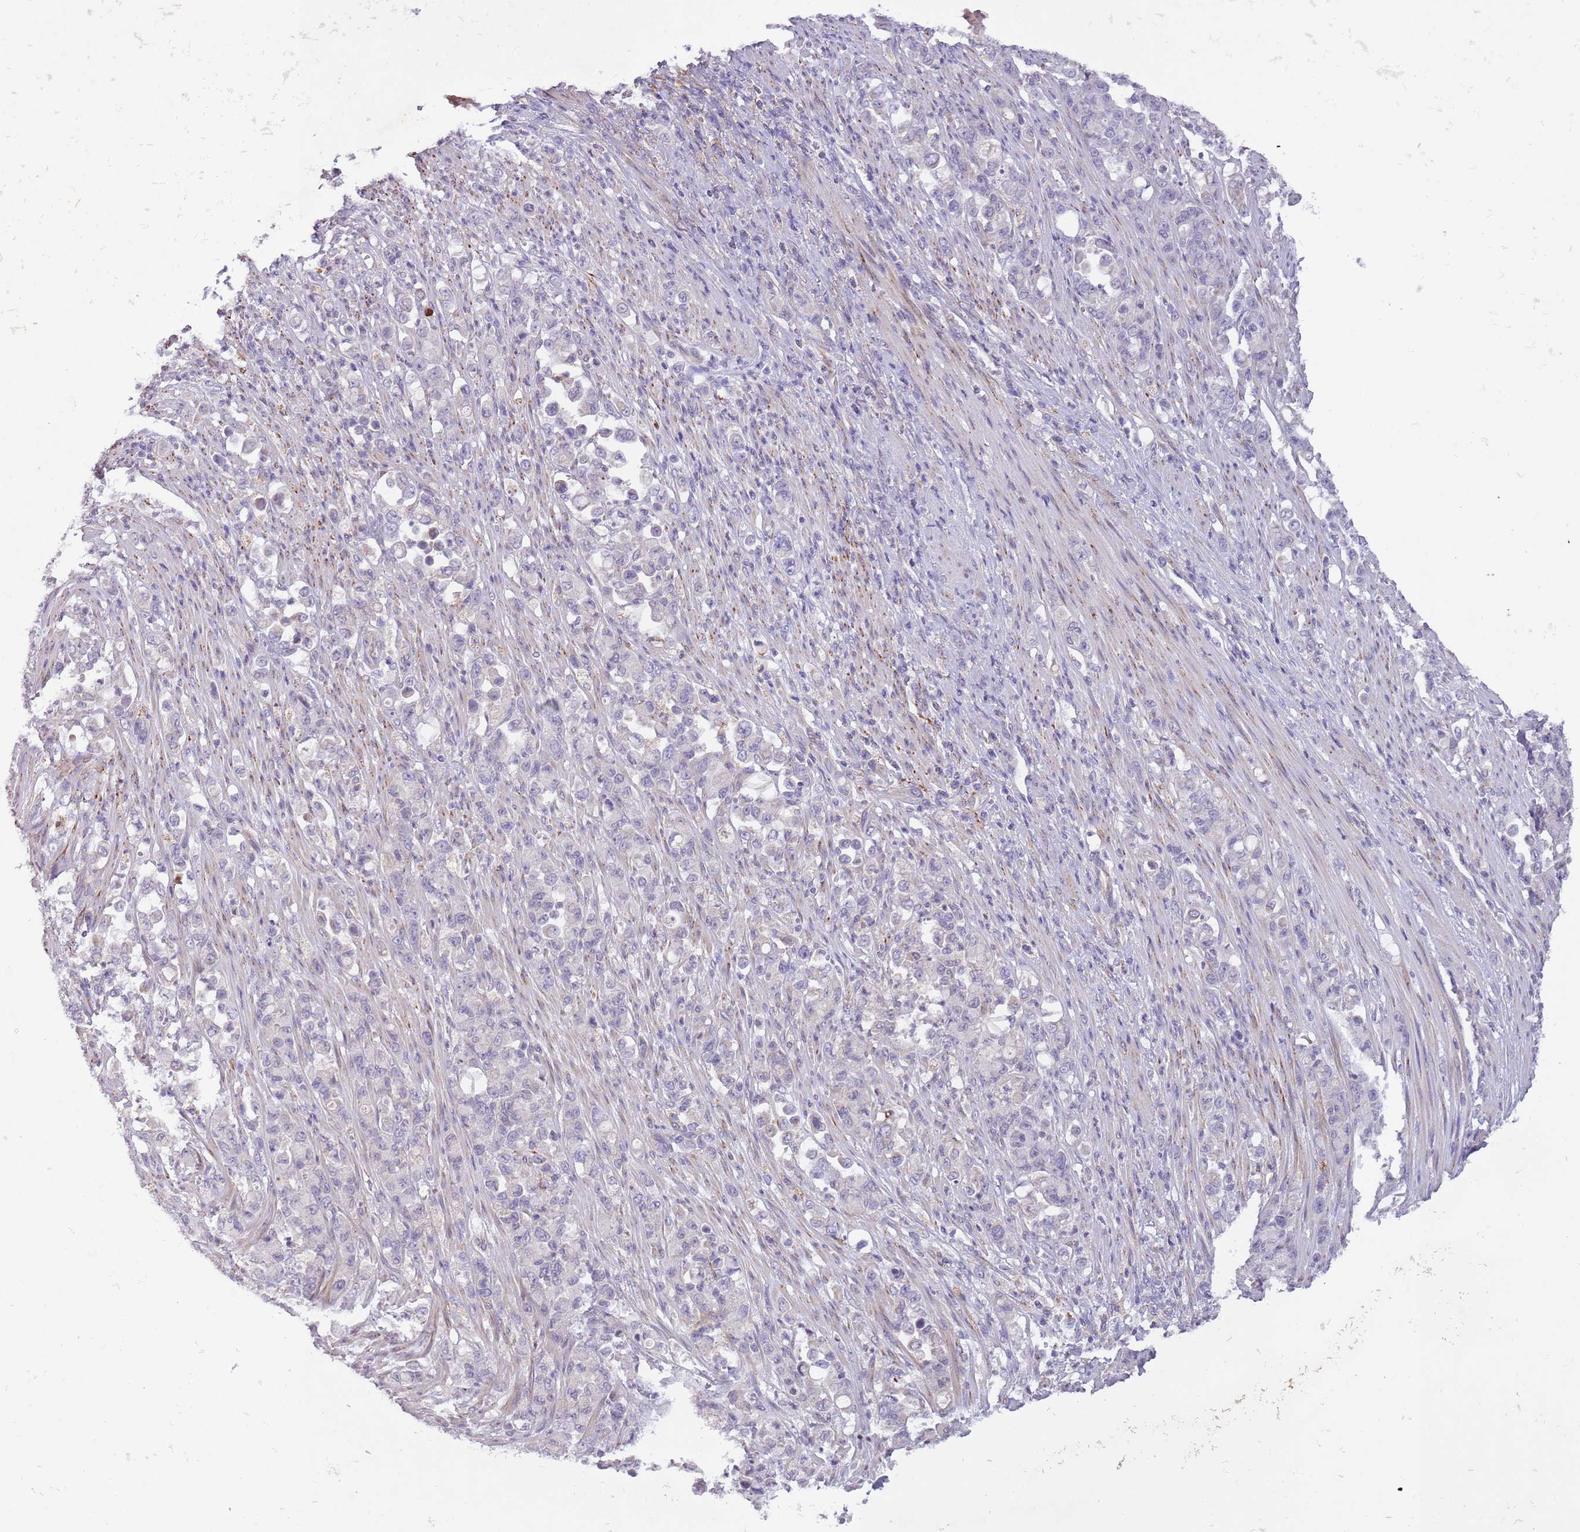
{"staining": {"intensity": "negative", "quantity": "none", "location": "none"}, "tissue": "stomach cancer", "cell_type": "Tumor cells", "image_type": "cancer", "snomed": [{"axis": "morphology", "description": "Normal tissue, NOS"}, {"axis": "morphology", "description": "Adenocarcinoma, NOS"}, {"axis": "topography", "description": "Stomach"}], "caption": "IHC of human stomach cancer shows no positivity in tumor cells.", "gene": "ZNF658", "patient": {"sex": "female", "age": 79}}